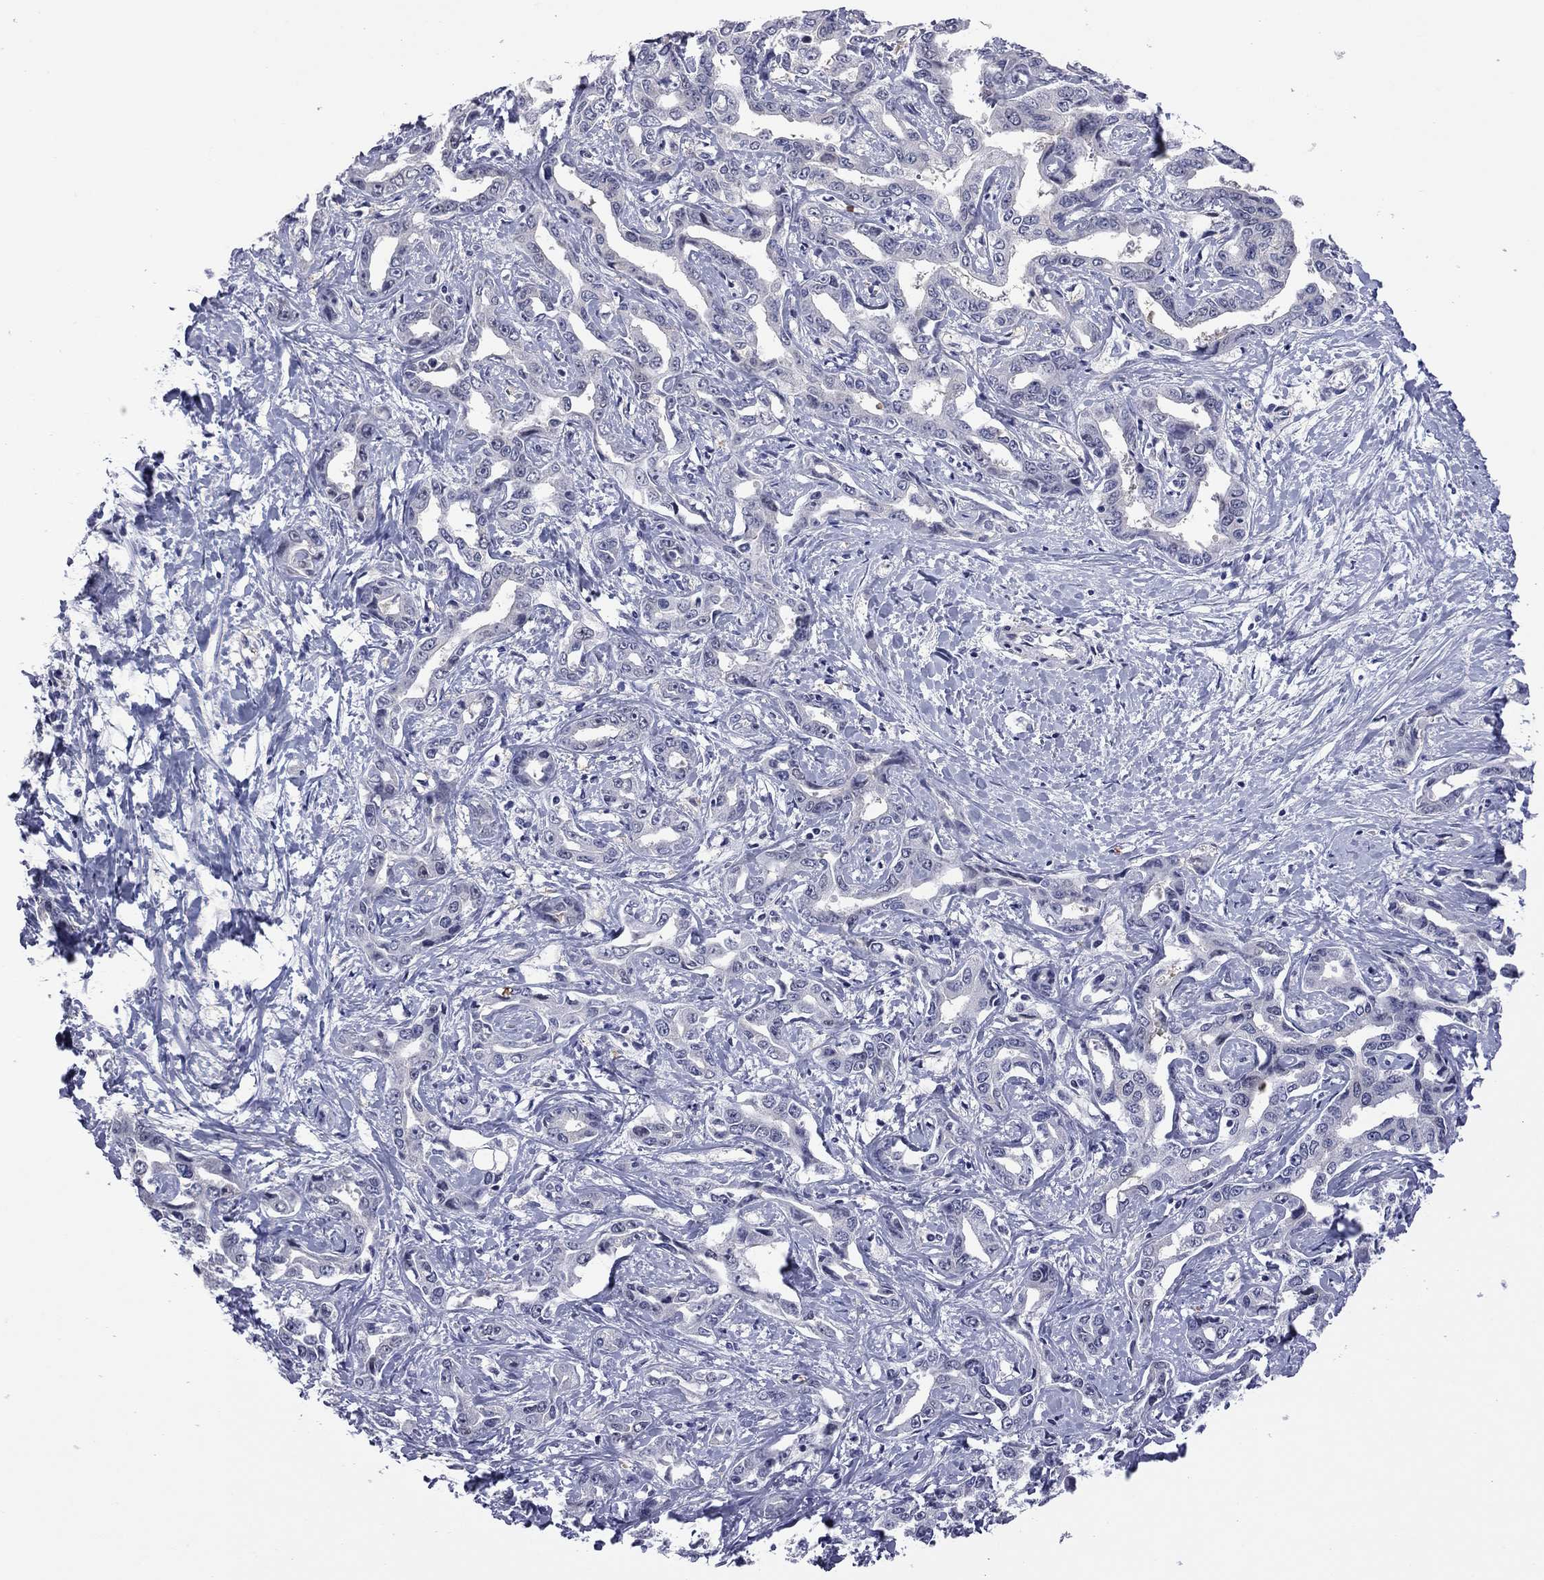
{"staining": {"intensity": "negative", "quantity": "none", "location": "none"}, "tissue": "liver cancer", "cell_type": "Tumor cells", "image_type": "cancer", "snomed": [{"axis": "morphology", "description": "Cholangiocarcinoma"}, {"axis": "topography", "description": "Liver"}], "caption": "A high-resolution image shows immunohistochemistry staining of cholangiocarcinoma (liver), which demonstrates no significant positivity in tumor cells.", "gene": "POU5F2", "patient": {"sex": "male", "age": 59}}